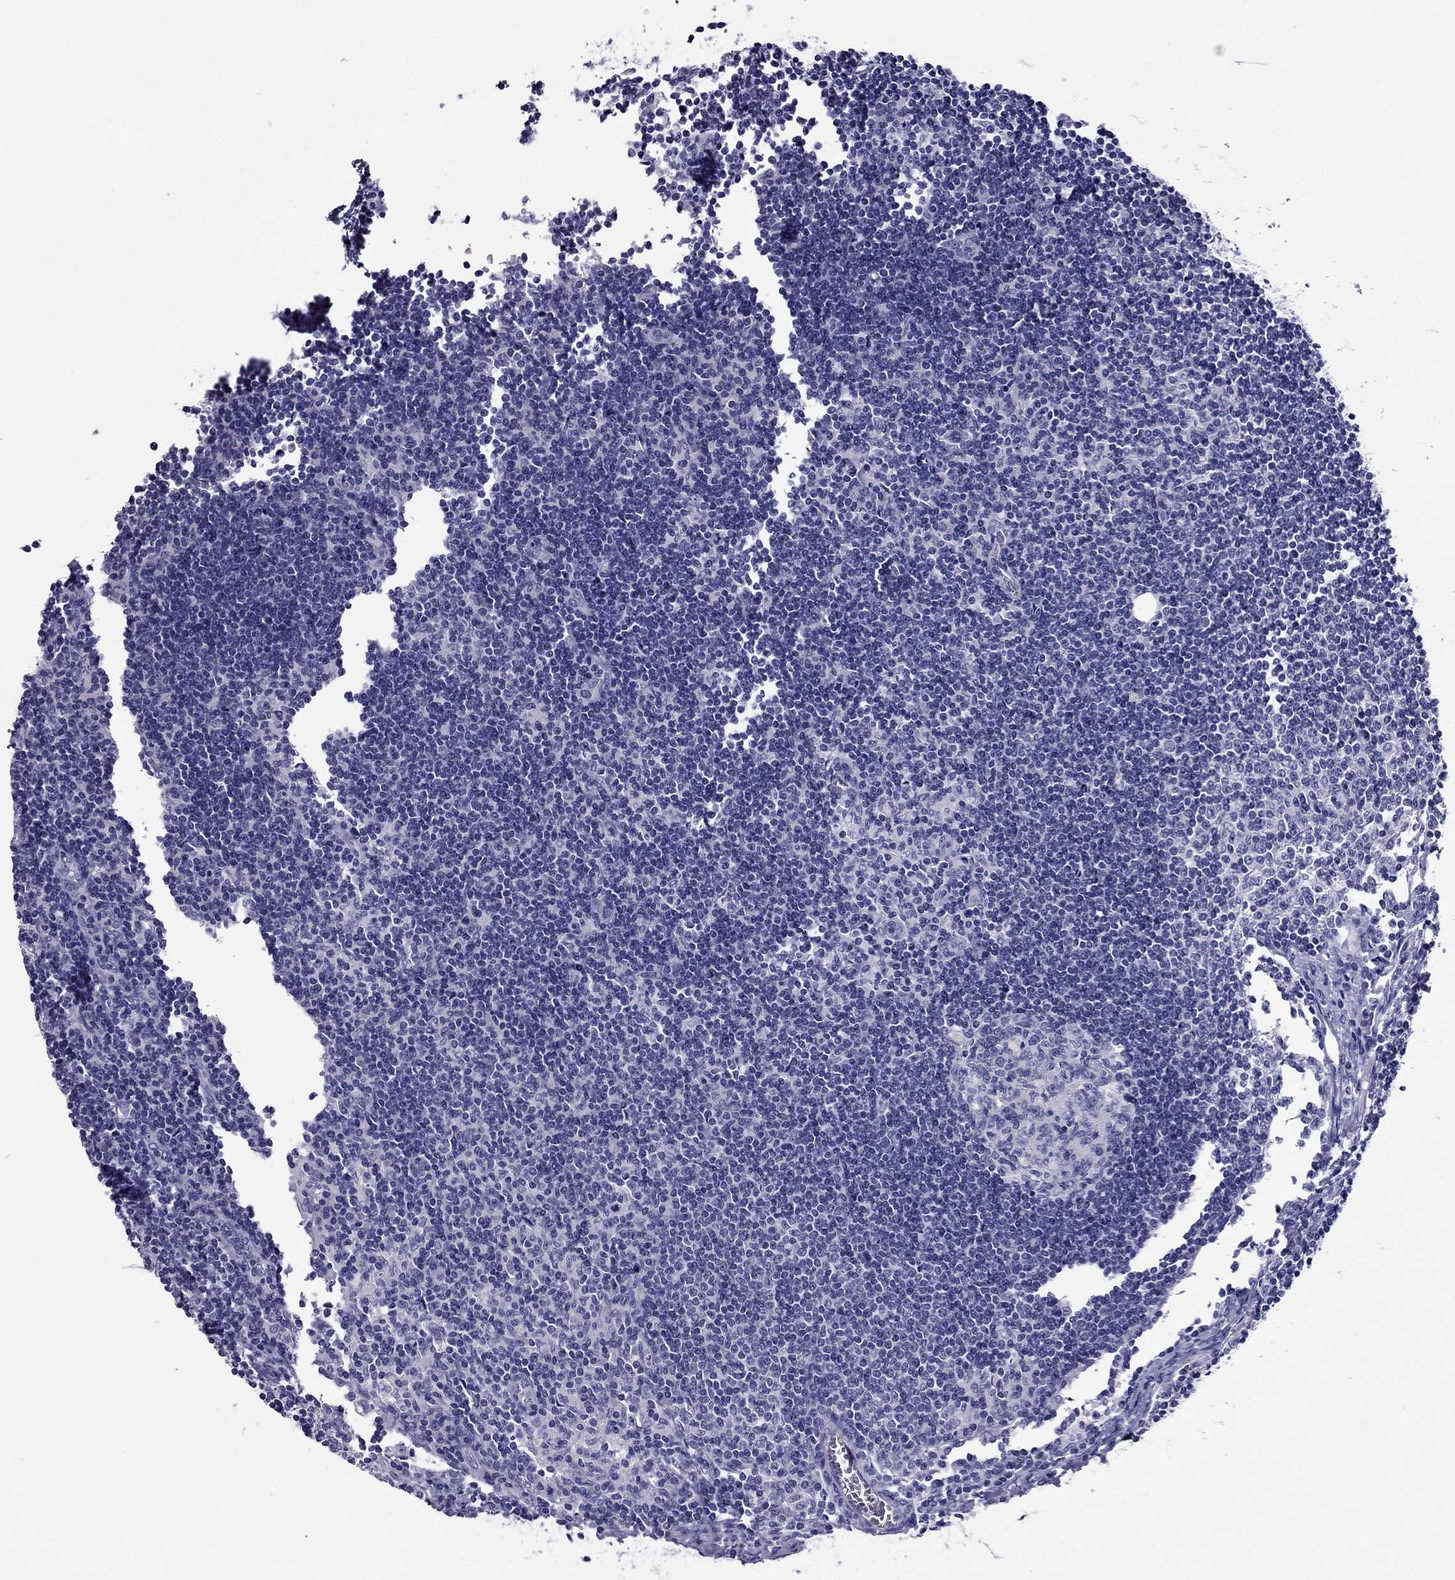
{"staining": {"intensity": "negative", "quantity": "none", "location": "none"}, "tissue": "lymph node", "cell_type": "Germinal center cells", "image_type": "normal", "snomed": [{"axis": "morphology", "description": "Normal tissue, NOS"}, {"axis": "topography", "description": "Lymph node"}], "caption": "Immunohistochemistry (IHC) image of benign lymph node stained for a protein (brown), which exhibits no expression in germinal center cells. (DAB (3,3'-diaminobenzidine) IHC, high magnification).", "gene": "ZNF541", "patient": {"sex": "male", "age": 59}}